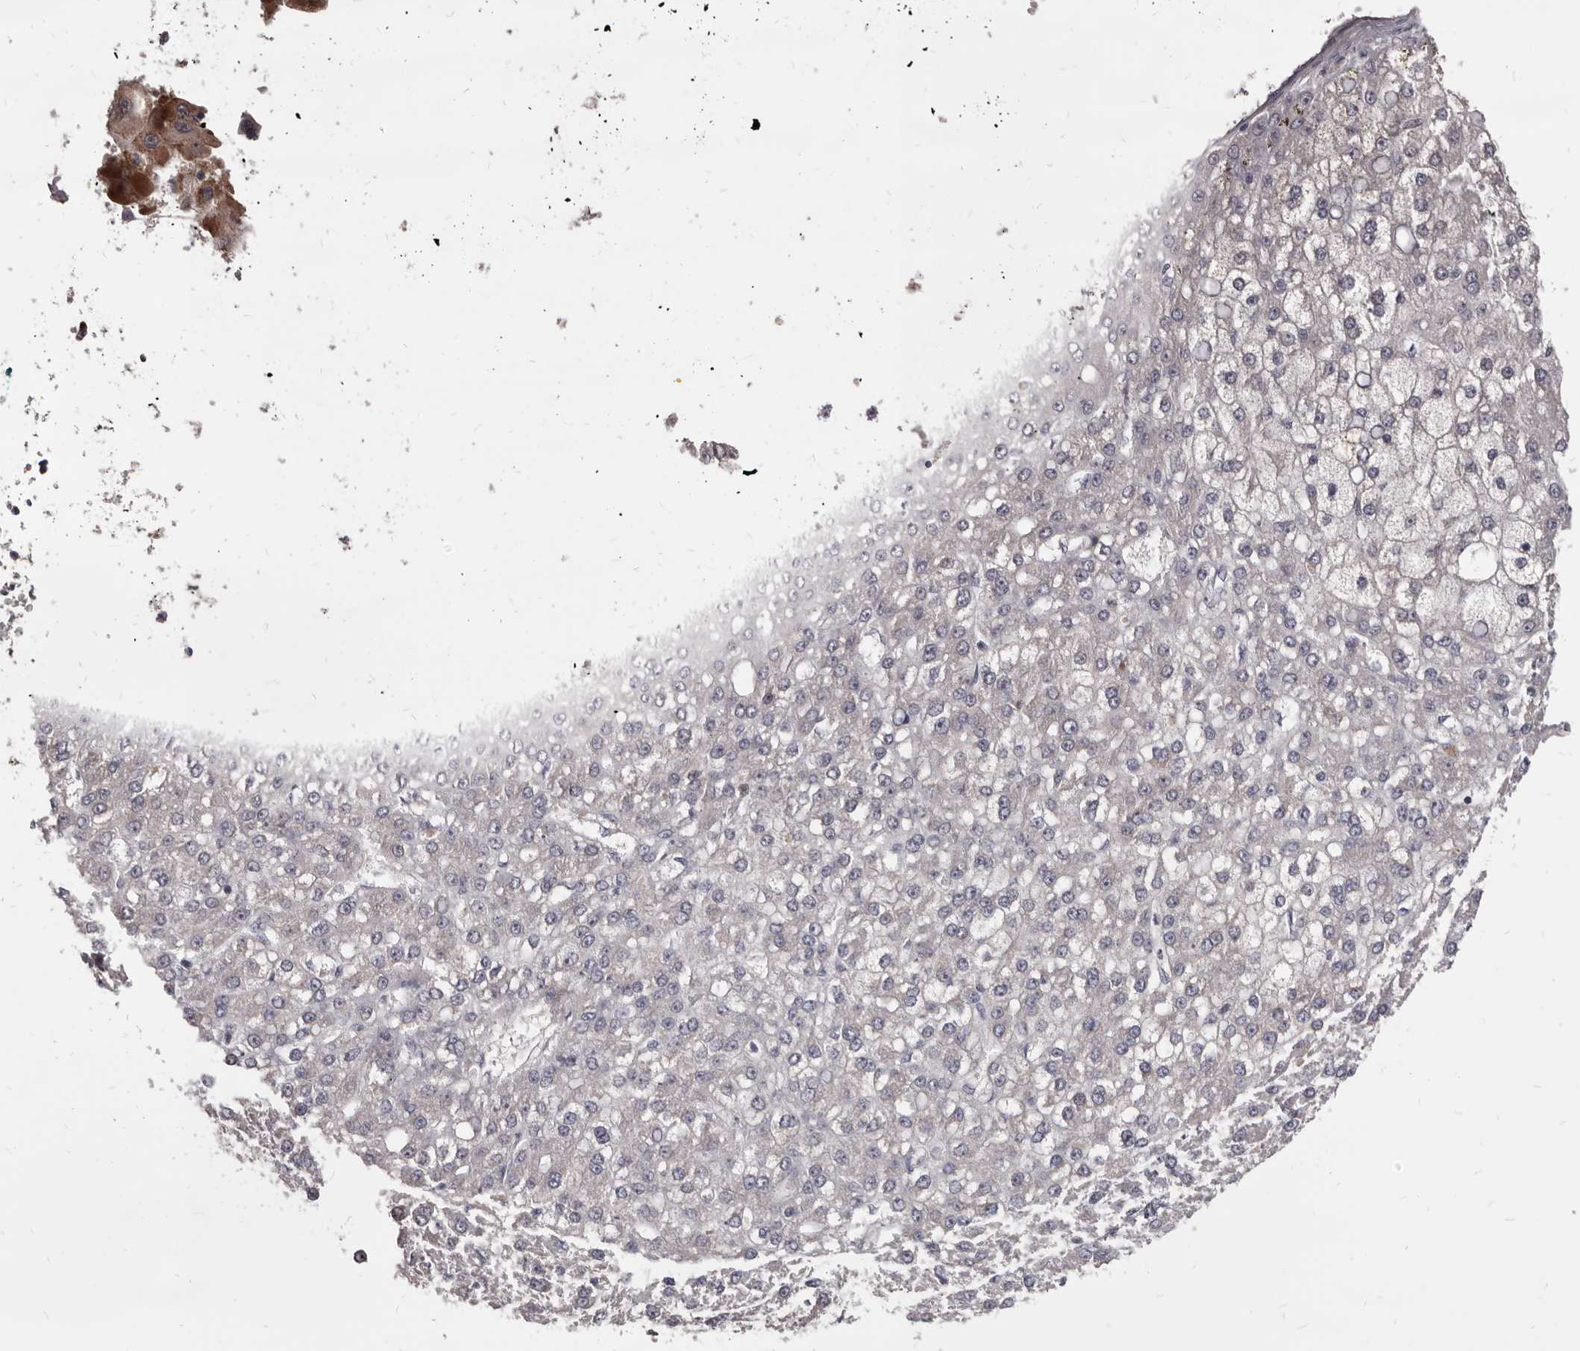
{"staining": {"intensity": "negative", "quantity": "none", "location": "none"}, "tissue": "liver cancer", "cell_type": "Tumor cells", "image_type": "cancer", "snomed": [{"axis": "morphology", "description": "Carcinoma, Hepatocellular, NOS"}, {"axis": "topography", "description": "Liver"}], "caption": "Image shows no protein positivity in tumor cells of liver cancer tissue.", "gene": "MAP3K14", "patient": {"sex": "male", "age": 67}}